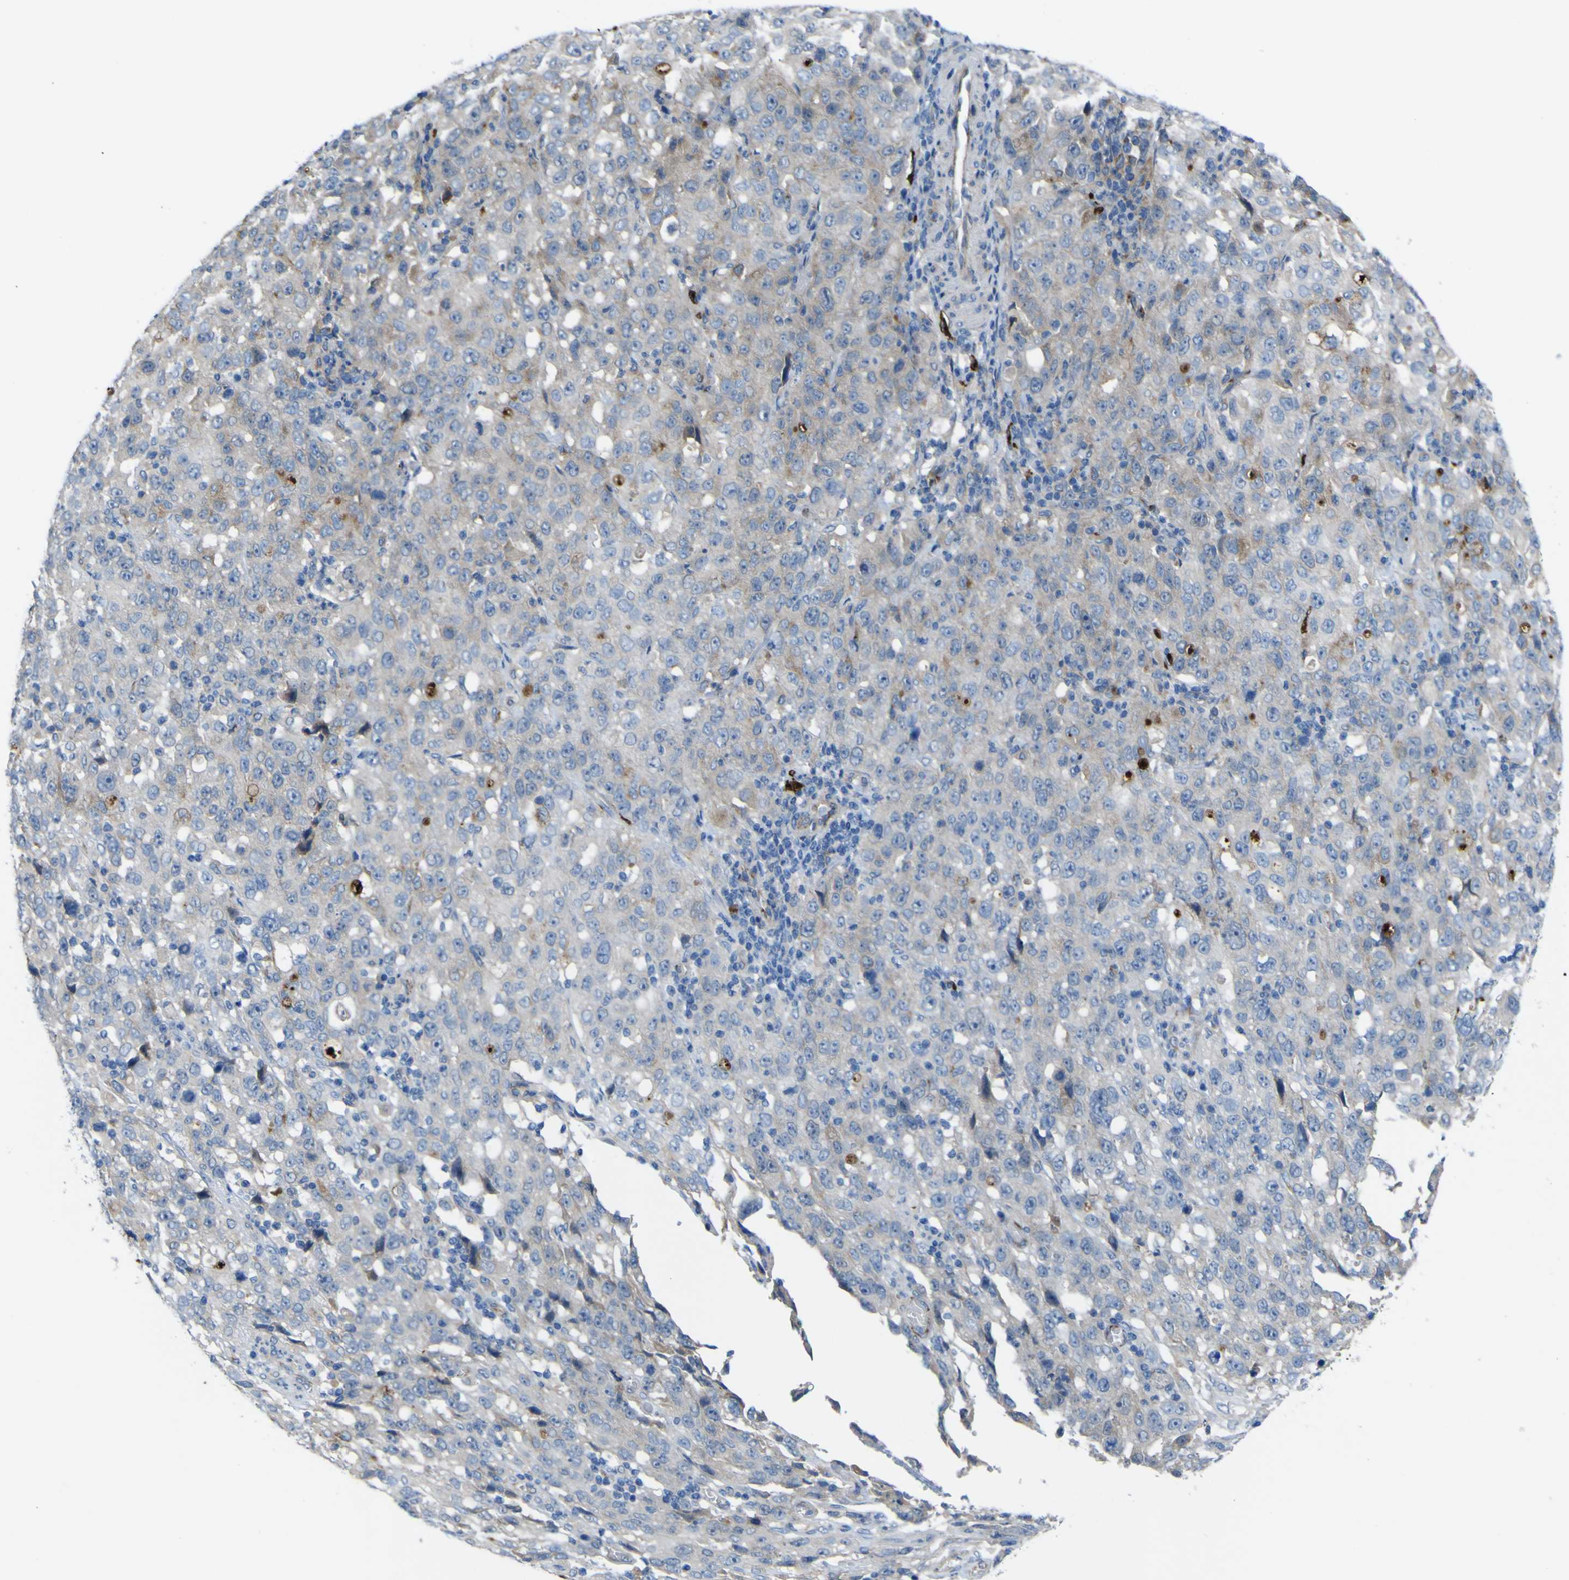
{"staining": {"intensity": "weak", "quantity": "<25%", "location": "cytoplasmic/membranous"}, "tissue": "stomach cancer", "cell_type": "Tumor cells", "image_type": "cancer", "snomed": [{"axis": "morphology", "description": "Normal tissue, NOS"}, {"axis": "morphology", "description": "Adenocarcinoma, NOS"}, {"axis": "topography", "description": "Stomach"}], "caption": "Immunohistochemistry (IHC) micrograph of neoplastic tissue: stomach cancer (adenocarcinoma) stained with DAB (3,3'-diaminobenzidine) shows no significant protein staining in tumor cells.", "gene": "CST3", "patient": {"sex": "male", "age": 48}}